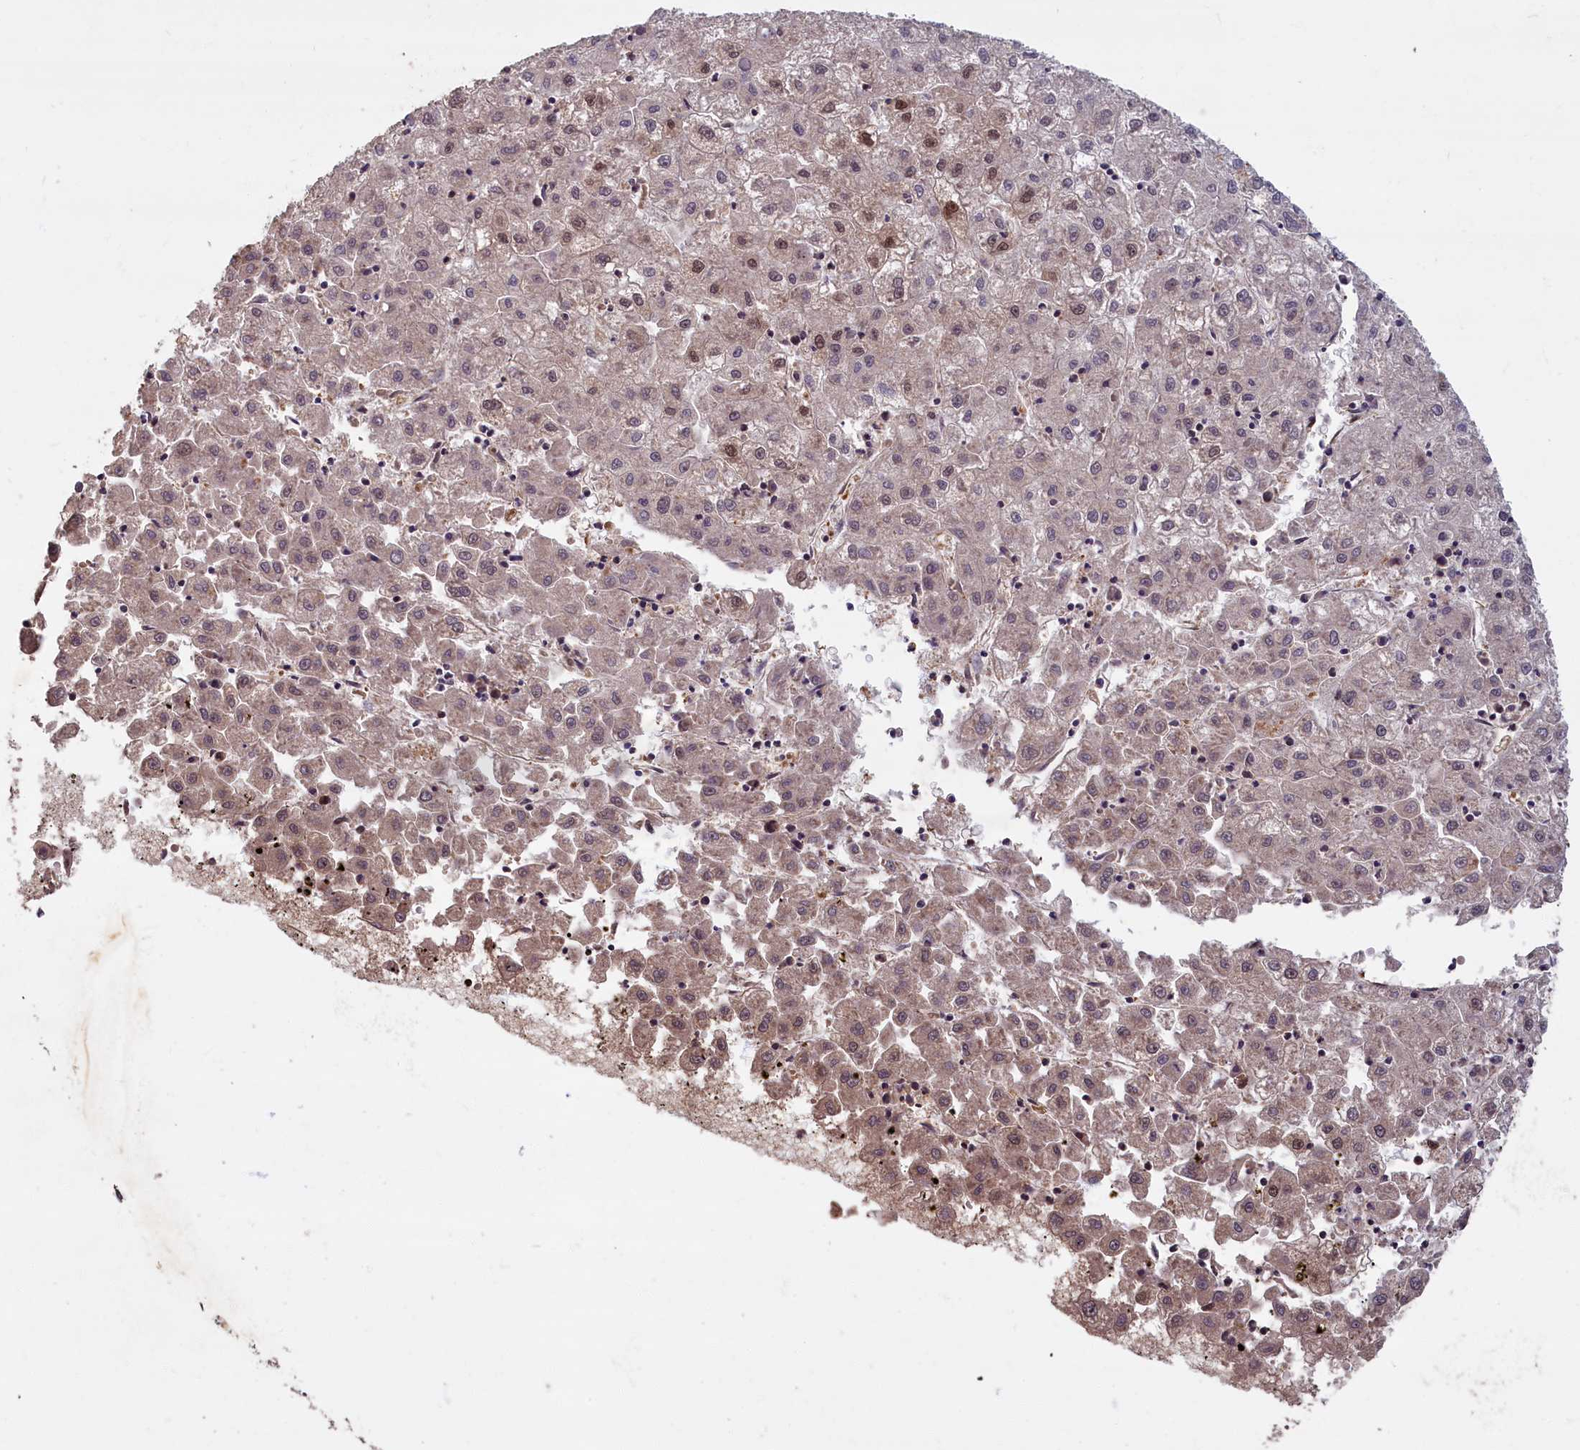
{"staining": {"intensity": "moderate", "quantity": "<25%", "location": "nuclear"}, "tissue": "liver cancer", "cell_type": "Tumor cells", "image_type": "cancer", "snomed": [{"axis": "morphology", "description": "Carcinoma, Hepatocellular, NOS"}, {"axis": "topography", "description": "Liver"}], "caption": "Brown immunohistochemical staining in liver hepatocellular carcinoma reveals moderate nuclear positivity in about <25% of tumor cells.", "gene": "HIF3A", "patient": {"sex": "male", "age": 72}}